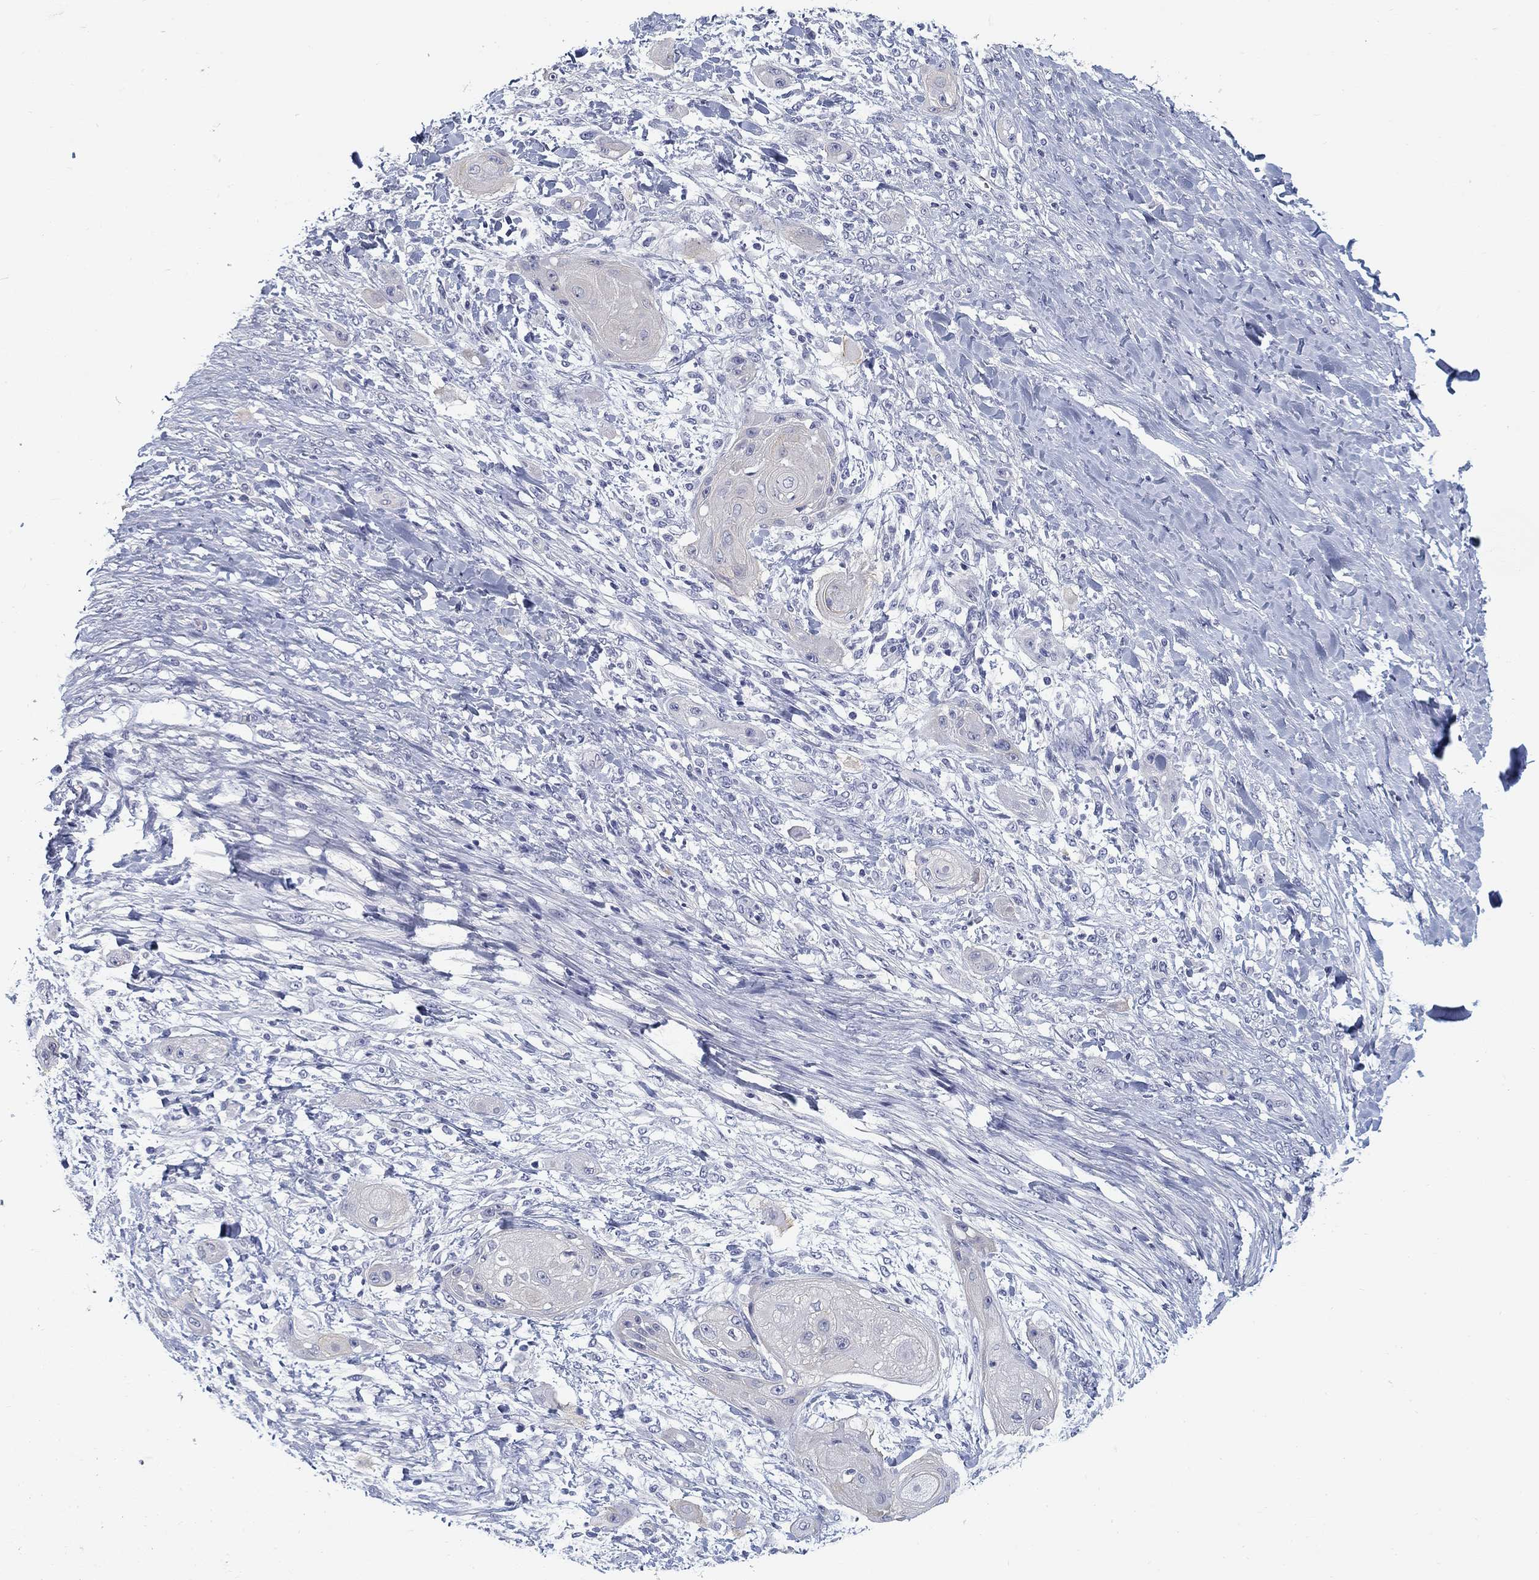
{"staining": {"intensity": "negative", "quantity": "none", "location": "none"}, "tissue": "skin cancer", "cell_type": "Tumor cells", "image_type": "cancer", "snomed": [{"axis": "morphology", "description": "Squamous cell carcinoma, NOS"}, {"axis": "topography", "description": "Skin"}], "caption": "Tumor cells are negative for protein expression in human skin cancer.", "gene": "SLC2A5", "patient": {"sex": "male", "age": 62}}